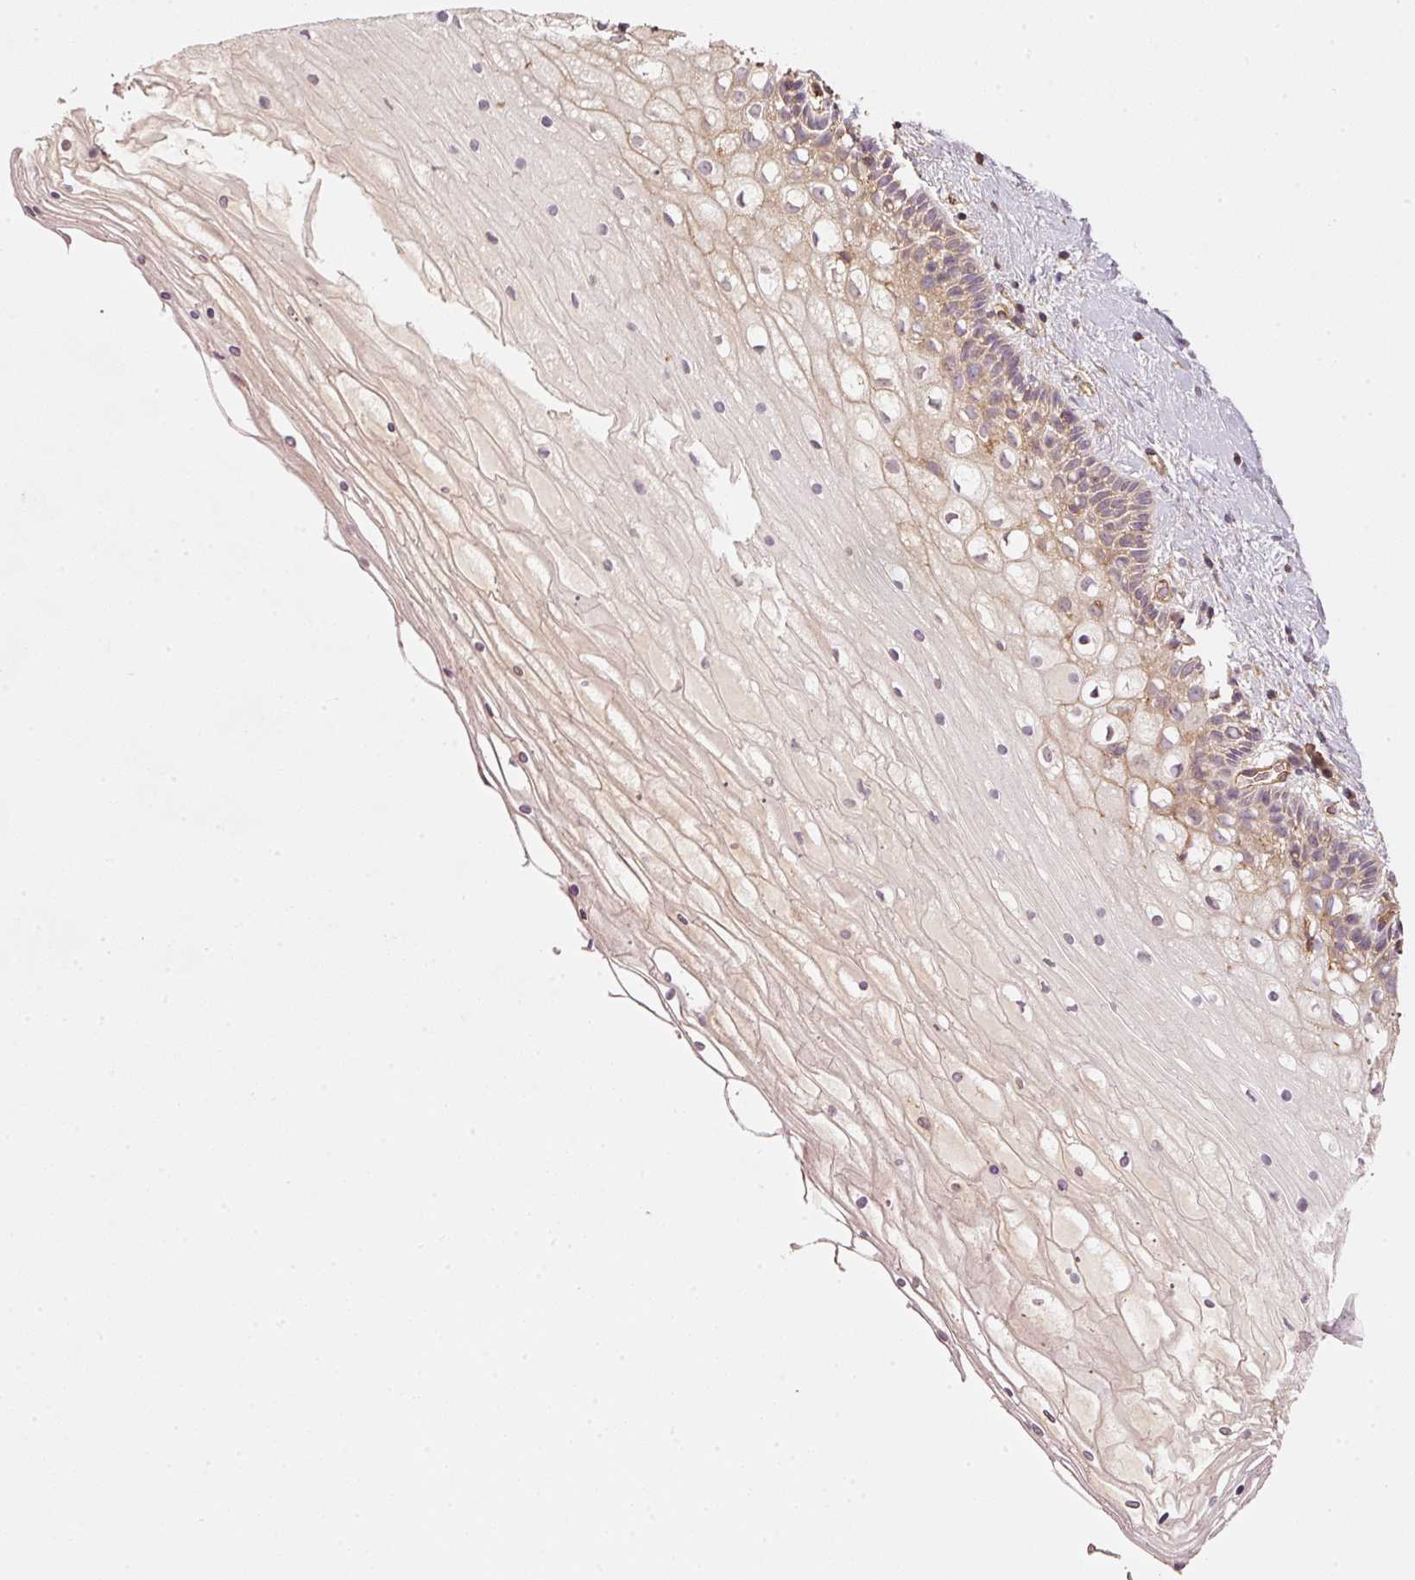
{"staining": {"intensity": "moderate", "quantity": ">75%", "location": "cytoplasmic/membranous"}, "tissue": "cervix", "cell_type": "Glandular cells", "image_type": "normal", "snomed": [{"axis": "morphology", "description": "Normal tissue, NOS"}, {"axis": "topography", "description": "Cervix"}], "caption": "Cervix stained with a brown dye exhibits moderate cytoplasmic/membranous positive staining in about >75% of glandular cells.", "gene": "CEP95", "patient": {"sex": "female", "age": 36}}